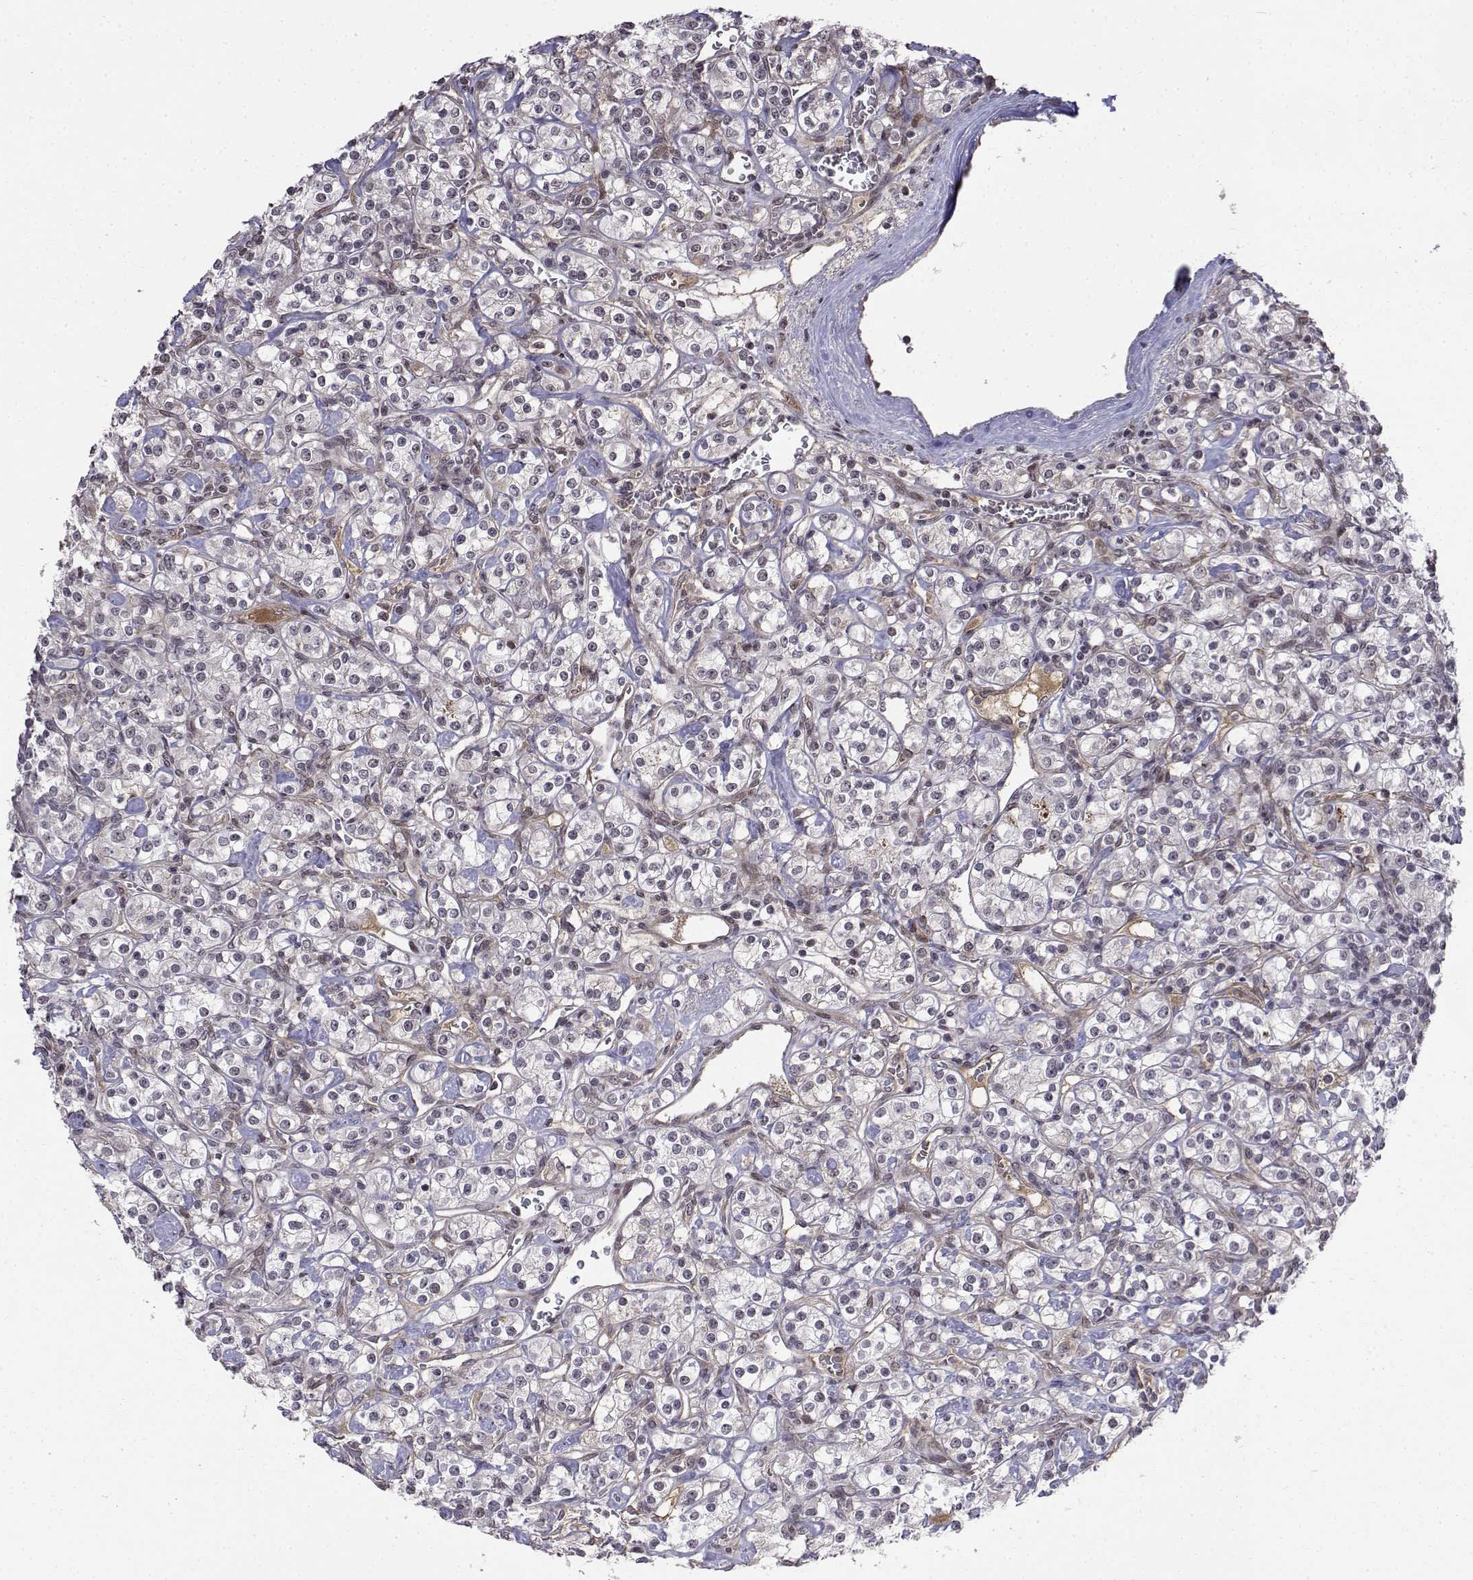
{"staining": {"intensity": "negative", "quantity": "none", "location": "none"}, "tissue": "renal cancer", "cell_type": "Tumor cells", "image_type": "cancer", "snomed": [{"axis": "morphology", "description": "Adenocarcinoma, NOS"}, {"axis": "topography", "description": "Kidney"}], "caption": "The micrograph displays no significant expression in tumor cells of renal cancer.", "gene": "ITGA7", "patient": {"sex": "male", "age": 77}}